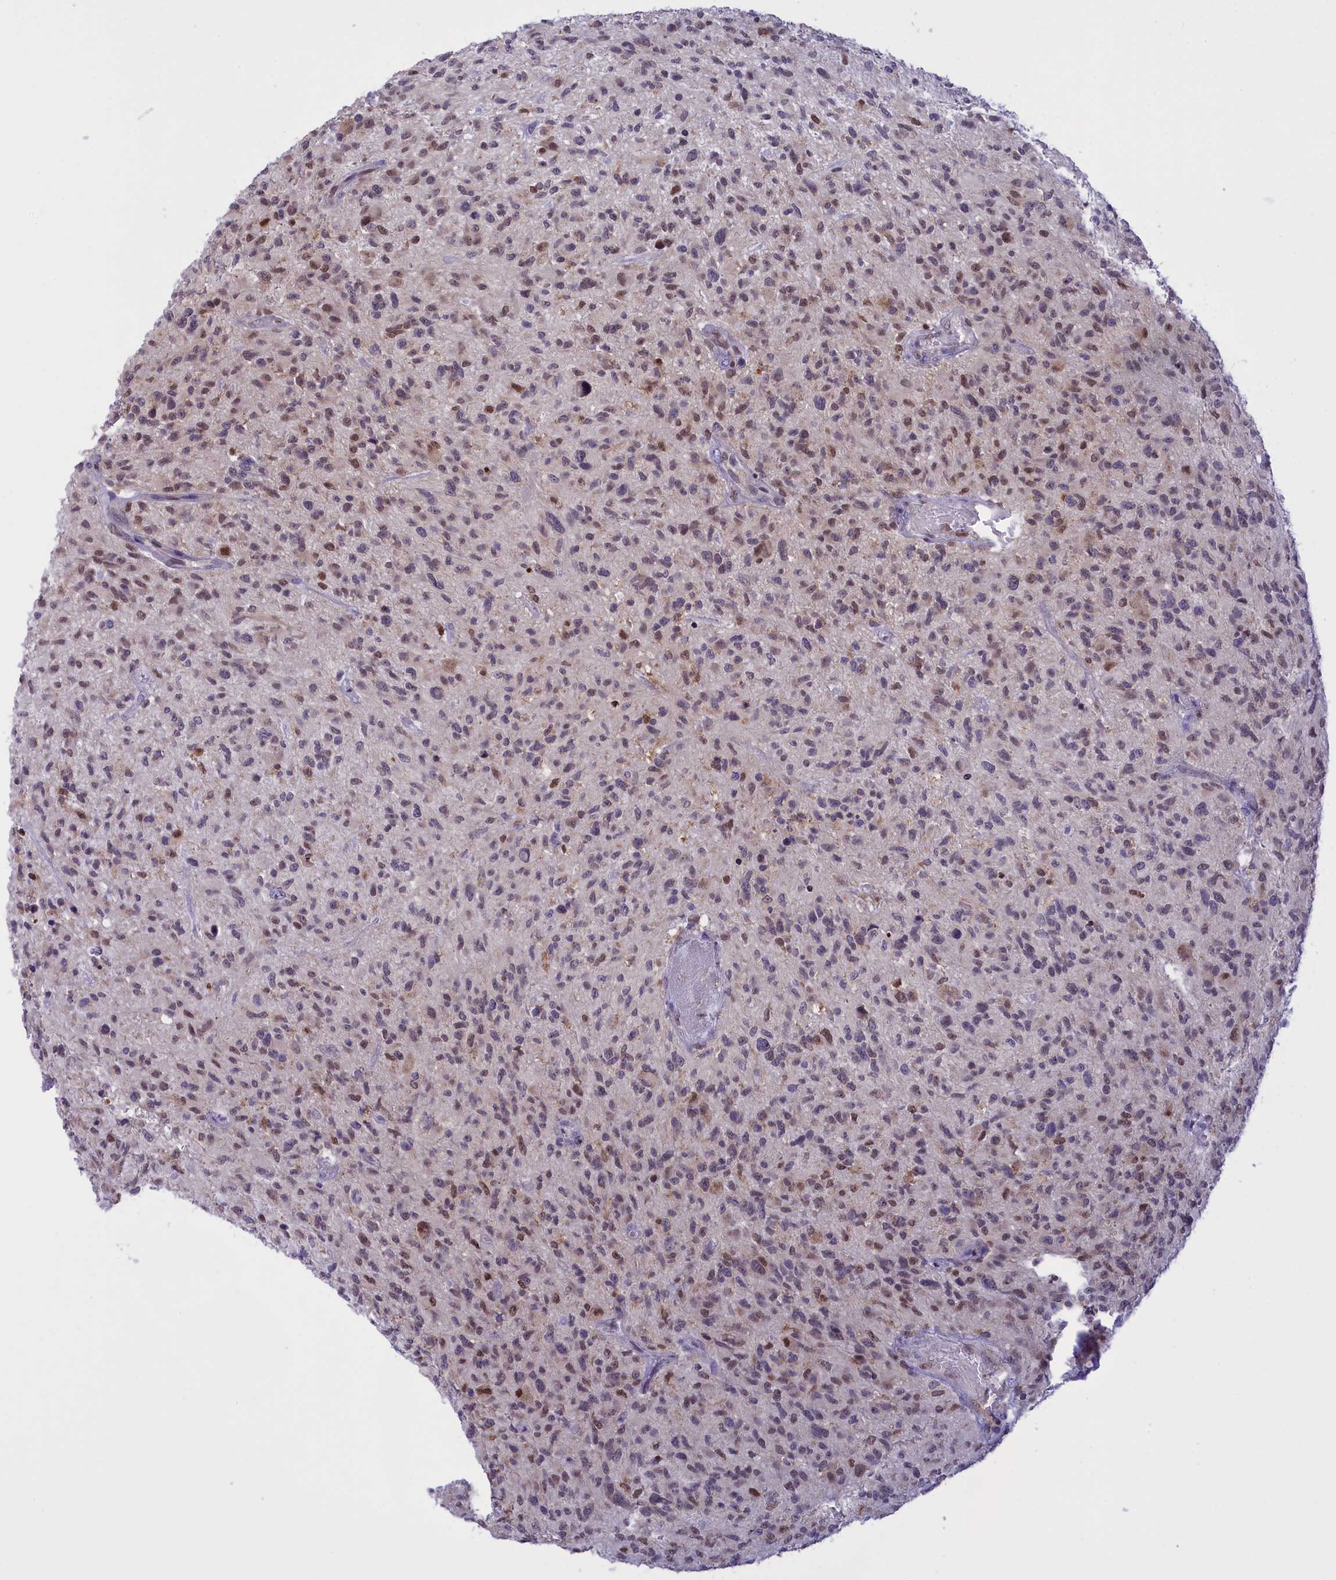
{"staining": {"intensity": "moderate", "quantity": "<25%", "location": "nuclear"}, "tissue": "glioma", "cell_type": "Tumor cells", "image_type": "cancer", "snomed": [{"axis": "morphology", "description": "Glioma, malignant, High grade"}, {"axis": "topography", "description": "Brain"}], "caption": "This is an image of immunohistochemistry staining of glioma, which shows moderate expression in the nuclear of tumor cells.", "gene": "IZUMO2", "patient": {"sex": "male", "age": 47}}